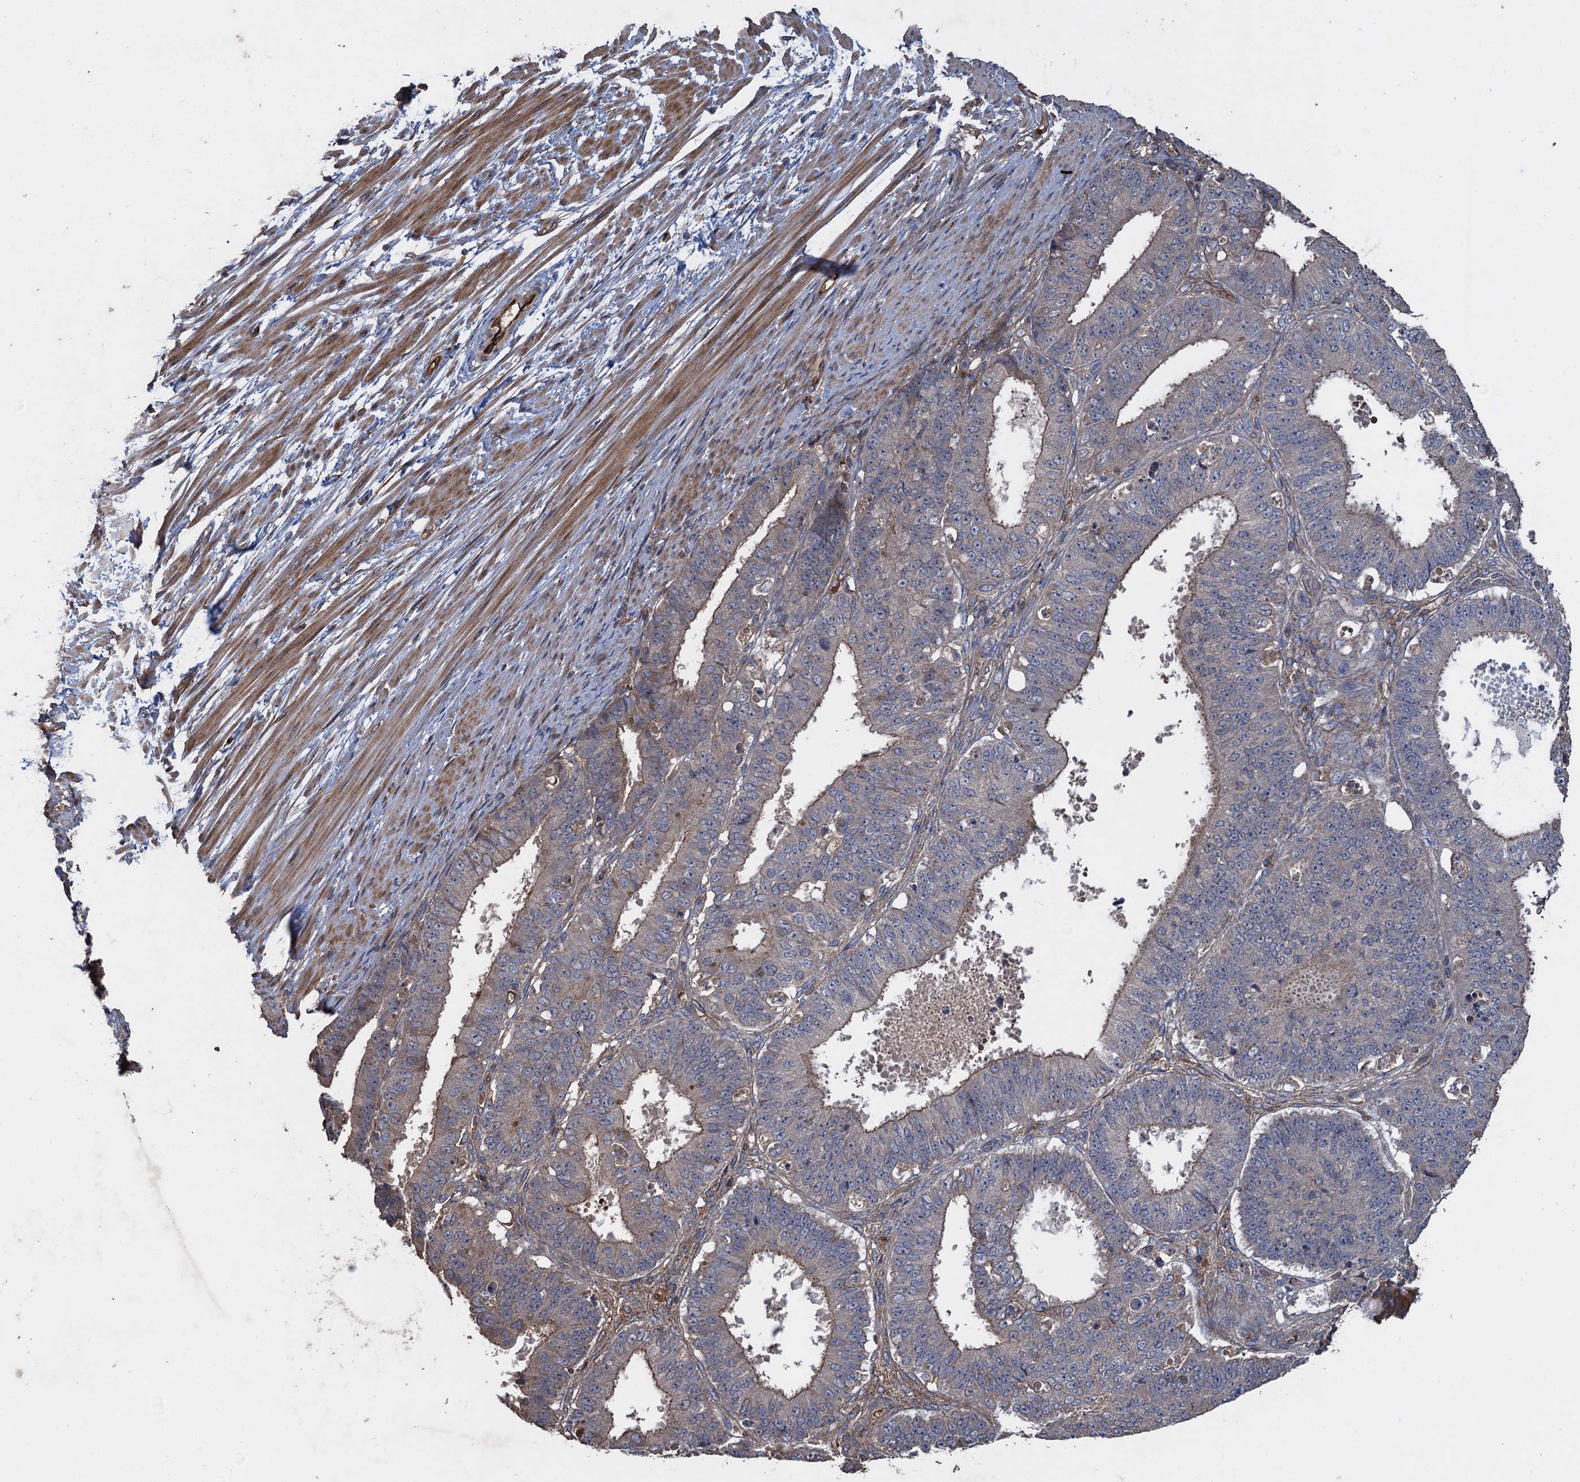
{"staining": {"intensity": "negative", "quantity": "none", "location": "none"}, "tissue": "ovarian cancer", "cell_type": "Tumor cells", "image_type": "cancer", "snomed": [{"axis": "morphology", "description": "Carcinoma, endometroid"}, {"axis": "topography", "description": "Appendix"}, {"axis": "topography", "description": "Ovary"}], "caption": "Tumor cells show no significant expression in ovarian endometroid carcinoma. (DAB IHC, high magnification).", "gene": "TXNDC11", "patient": {"sex": "female", "age": 42}}